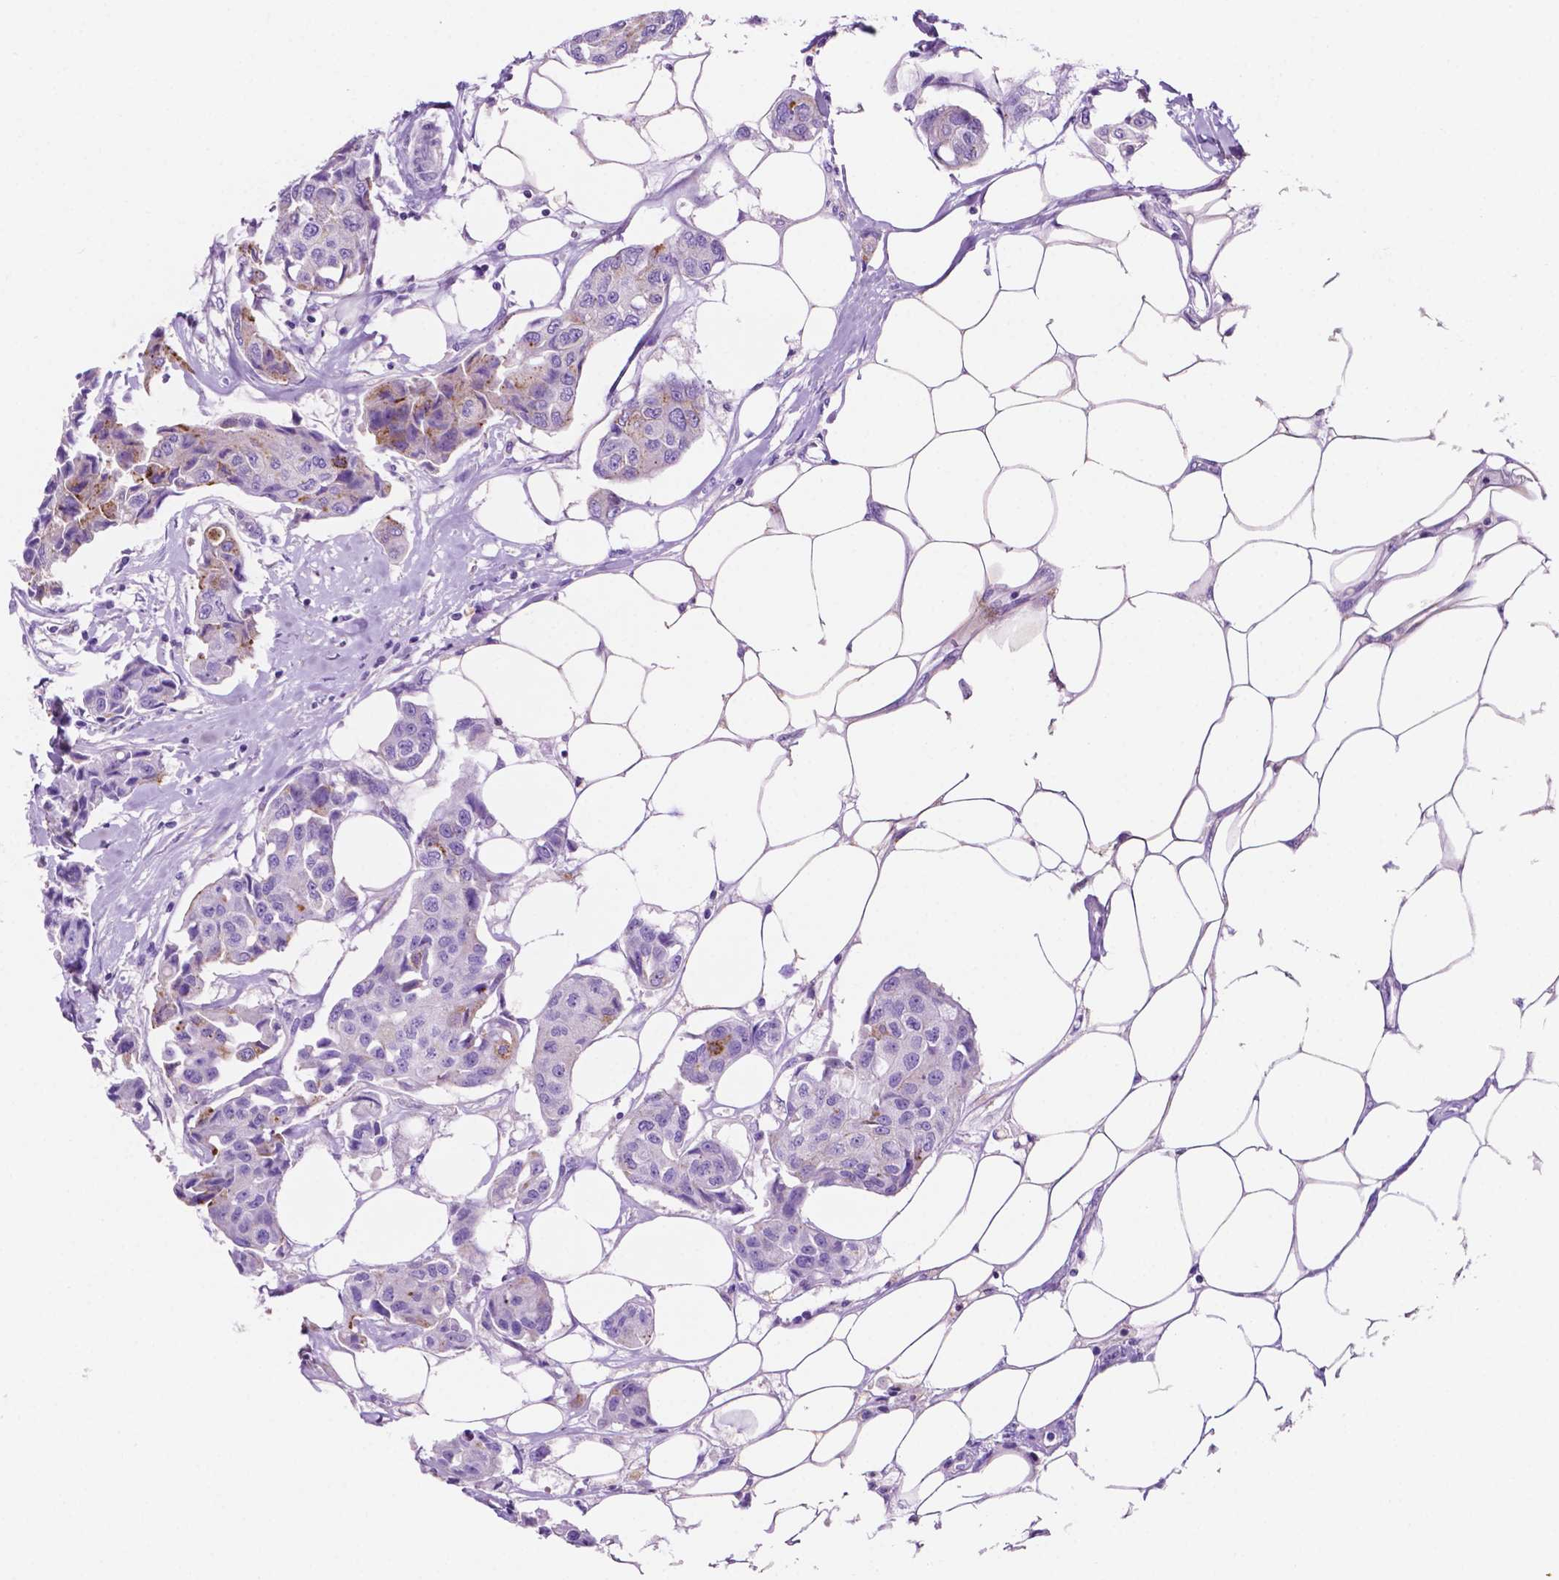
{"staining": {"intensity": "moderate", "quantity": "<25%", "location": "cytoplasmic/membranous"}, "tissue": "breast cancer", "cell_type": "Tumor cells", "image_type": "cancer", "snomed": [{"axis": "morphology", "description": "Duct carcinoma"}, {"axis": "topography", "description": "Breast"}, {"axis": "topography", "description": "Lymph node"}], "caption": "The immunohistochemical stain shows moderate cytoplasmic/membranous expression in tumor cells of breast invasive ductal carcinoma tissue.", "gene": "IGFN1", "patient": {"sex": "female", "age": 80}}